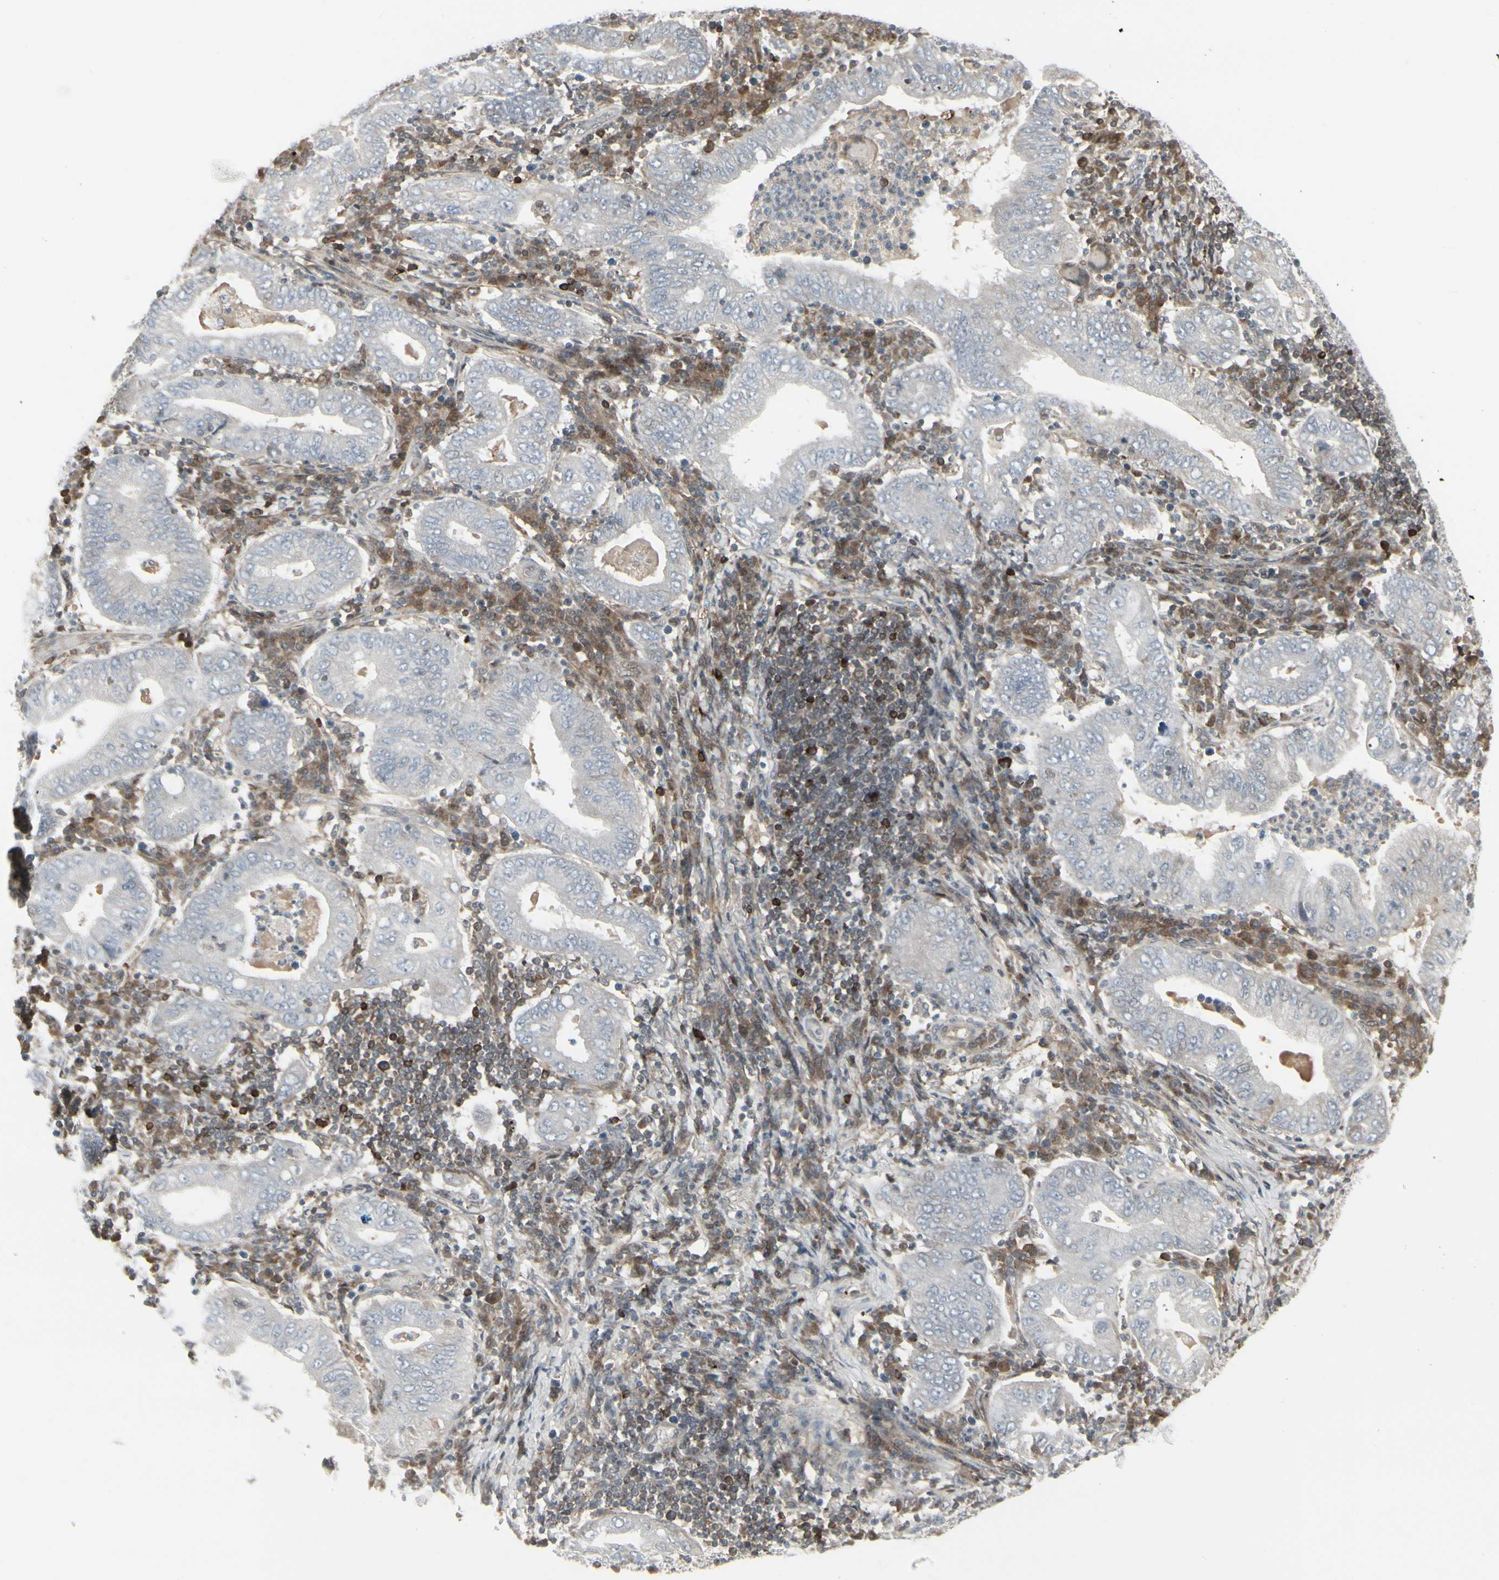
{"staining": {"intensity": "weak", "quantity": "25%-75%", "location": "cytoplasmic/membranous"}, "tissue": "stomach cancer", "cell_type": "Tumor cells", "image_type": "cancer", "snomed": [{"axis": "morphology", "description": "Normal tissue, NOS"}, {"axis": "morphology", "description": "Adenocarcinoma, NOS"}, {"axis": "topography", "description": "Esophagus"}, {"axis": "topography", "description": "Stomach, upper"}, {"axis": "topography", "description": "Peripheral nerve tissue"}], "caption": "Immunohistochemical staining of stomach cancer (adenocarcinoma) reveals low levels of weak cytoplasmic/membranous expression in approximately 25%-75% of tumor cells.", "gene": "IGFBP6", "patient": {"sex": "male", "age": 62}}